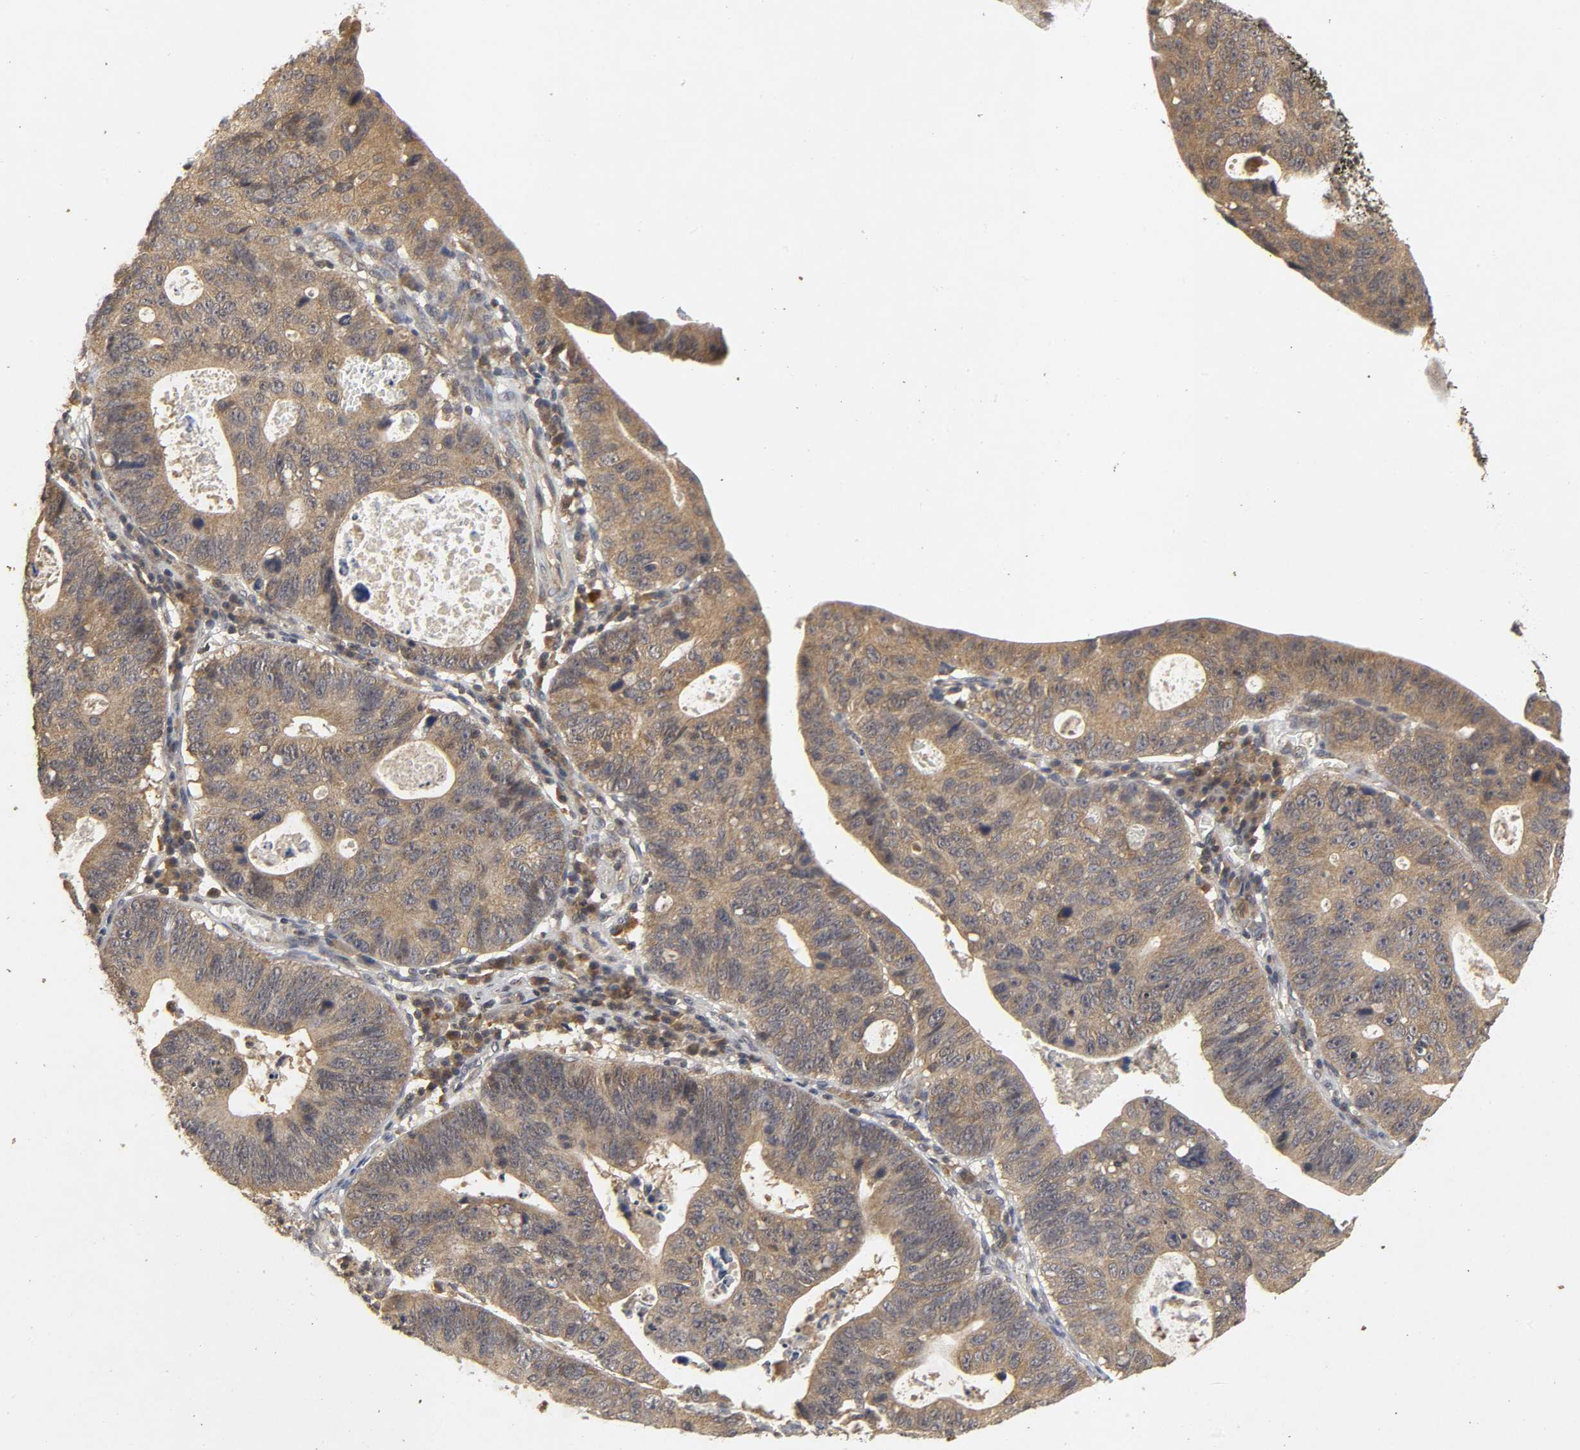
{"staining": {"intensity": "weak", "quantity": ">75%", "location": "cytoplasmic/membranous"}, "tissue": "stomach cancer", "cell_type": "Tumor cells", "image_type": "cancer", "snomed": [{"axis": "morphology", "description": "Adenocarcinoma, NOS"}, {"axis": "topography", "description": "Stomach"}], "caption": "About >75% of tumor cells in stomach cancer exhibit weak cytoplasmic/membranous protein positivity as visualized by brown immunohistochemical staining.", "gene": "TRAF6", "patient": {"sex": "male", "age": 59}}